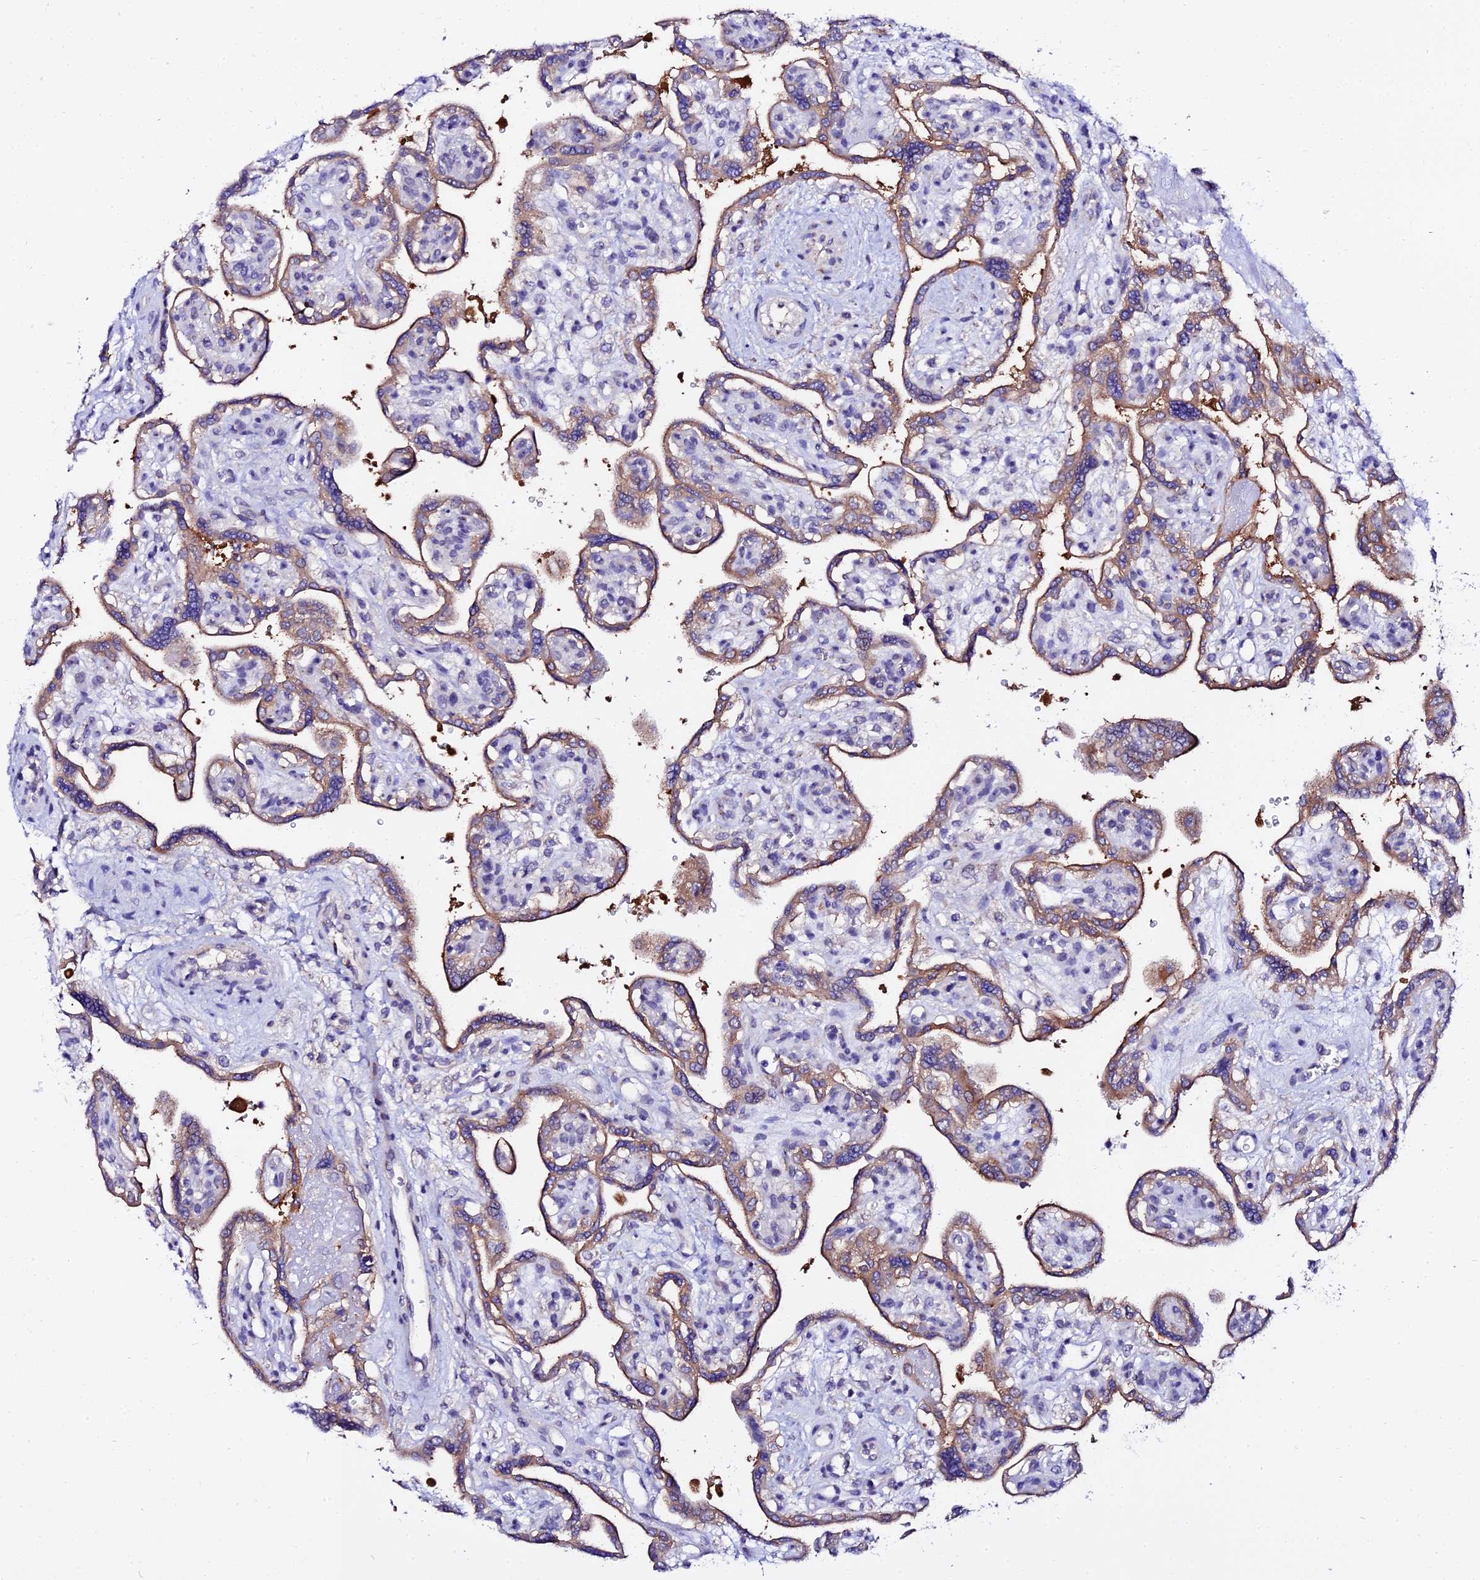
{"staining": {"intensity": "moderate", "quantity": "25%-75%", "location": "cytoplasmic/membranous"}, "tissue": "placenta", "cell_type": "Trophoblastic cells", "image_type": "normal", "snomed": [{"axis": "morphology", "description": "Normal tissue, NOS"}, {"axis": "topography", "description": "Placenta"}], "caption": "An image of human placenta stained for a protein reveals moderate cytoplasmic/membranous brown staining in trophoblastic cells. The protein of interest is stained brown, and the nuclei are stained in blue (DAB IHC with brightfield microscopy, high magnification).", "gene": "ATG16L2", "patient": {"sex": "female", "age": 39}}